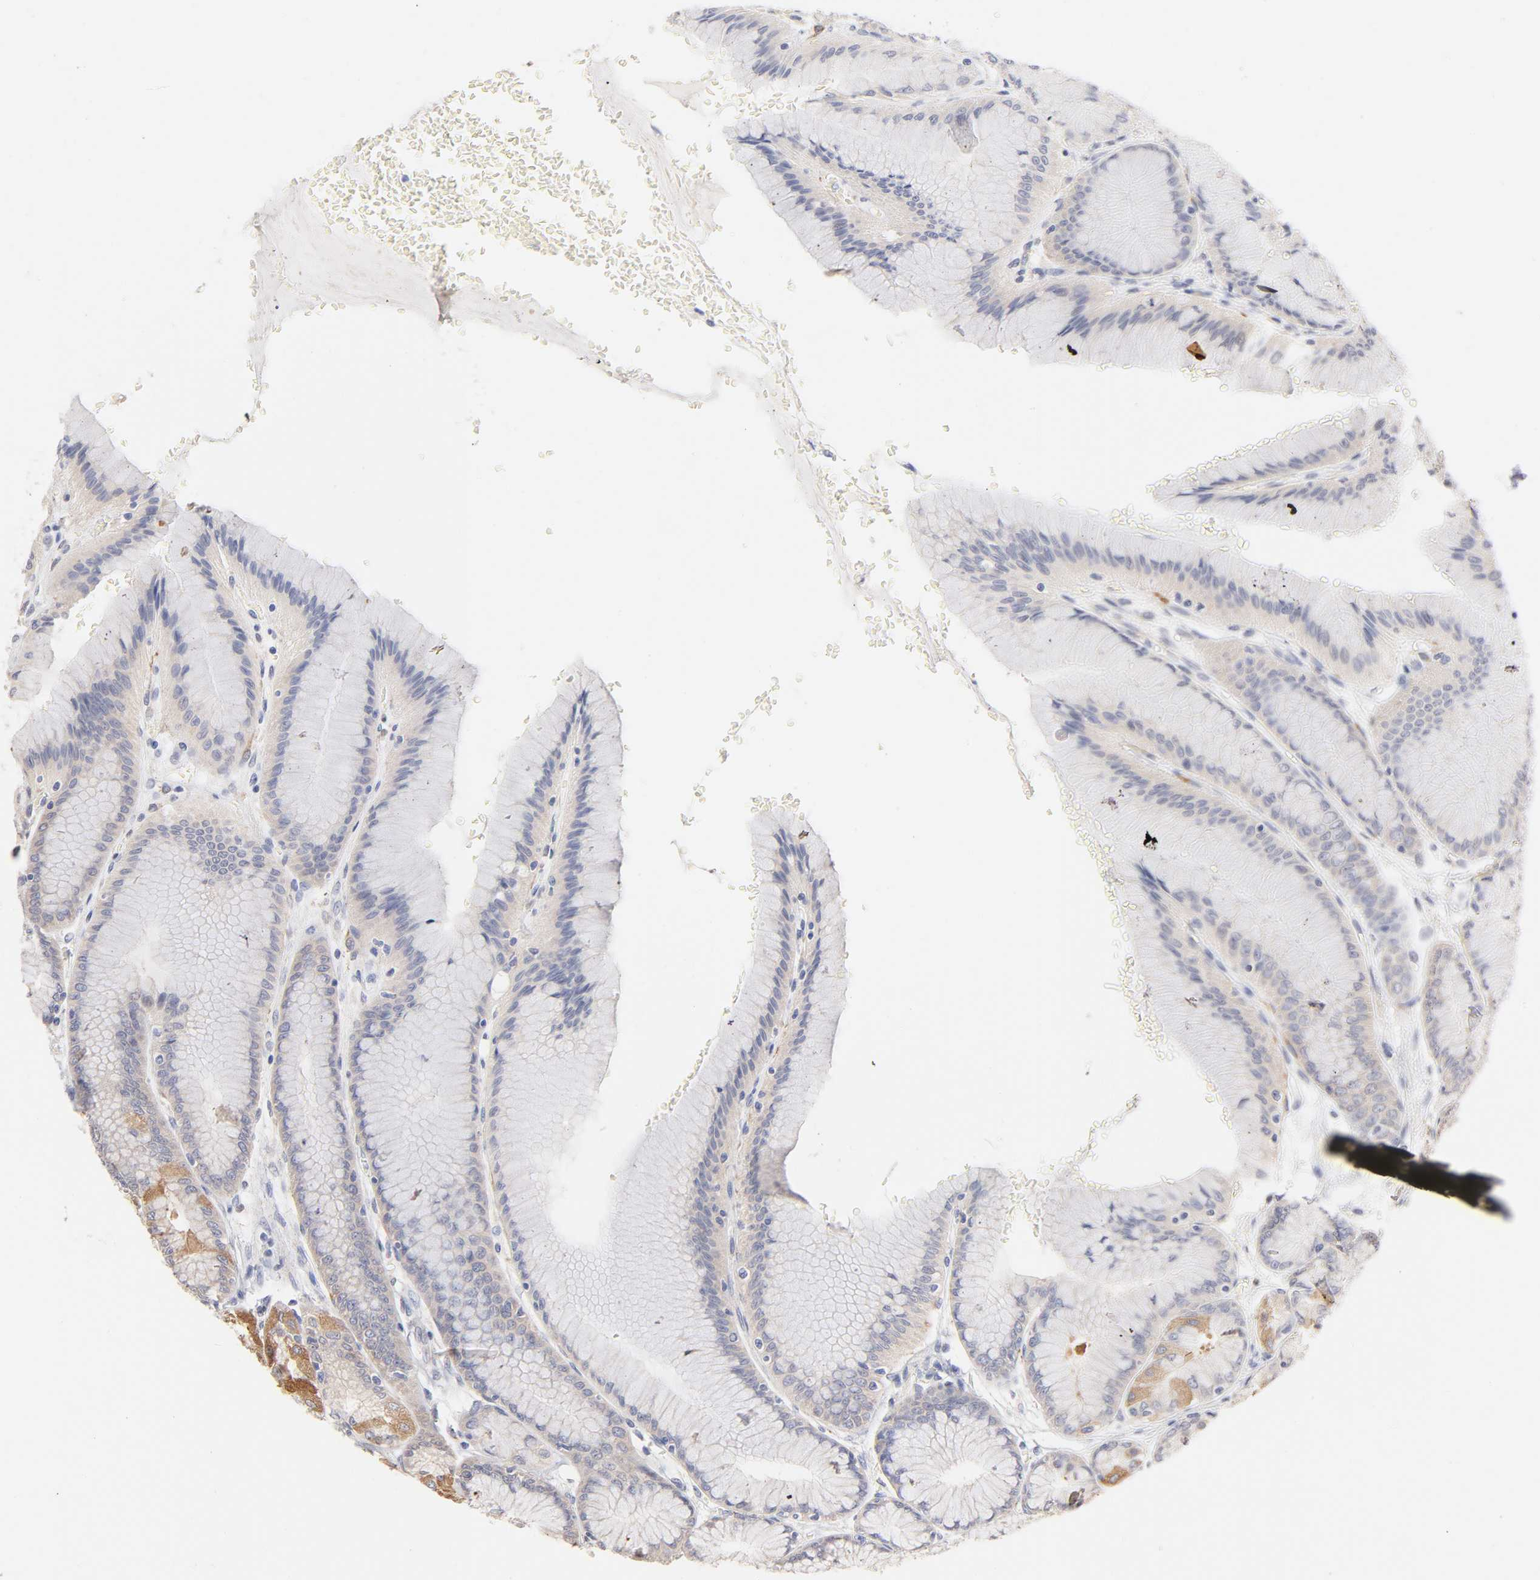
{"staining": {"intensity": "moderate", "quantity": "<25%", "location": "cytoplasmic/membranous"}, "tissue": "stomach", "cell_type": "Glandular cells", "image_type": "normal", "snomed": [{"axis": "morphology", "description": "Normal tissue, NOS"}, {"axis": "morphology", "description": "Adenocarcinoma, NOS"}, {"axis": "topography", "description": "Stomach"}, {"axis": "topography", "description": "Stomach, lower"}], "caption": "Brown immunohistochemical staining in benign stomach demonstrates moderate cytoplasmic/membranous positivity in approximately <25% of glandular cells.", "gene": "MID1", "patient": {"sex": "female", "age": 65}}